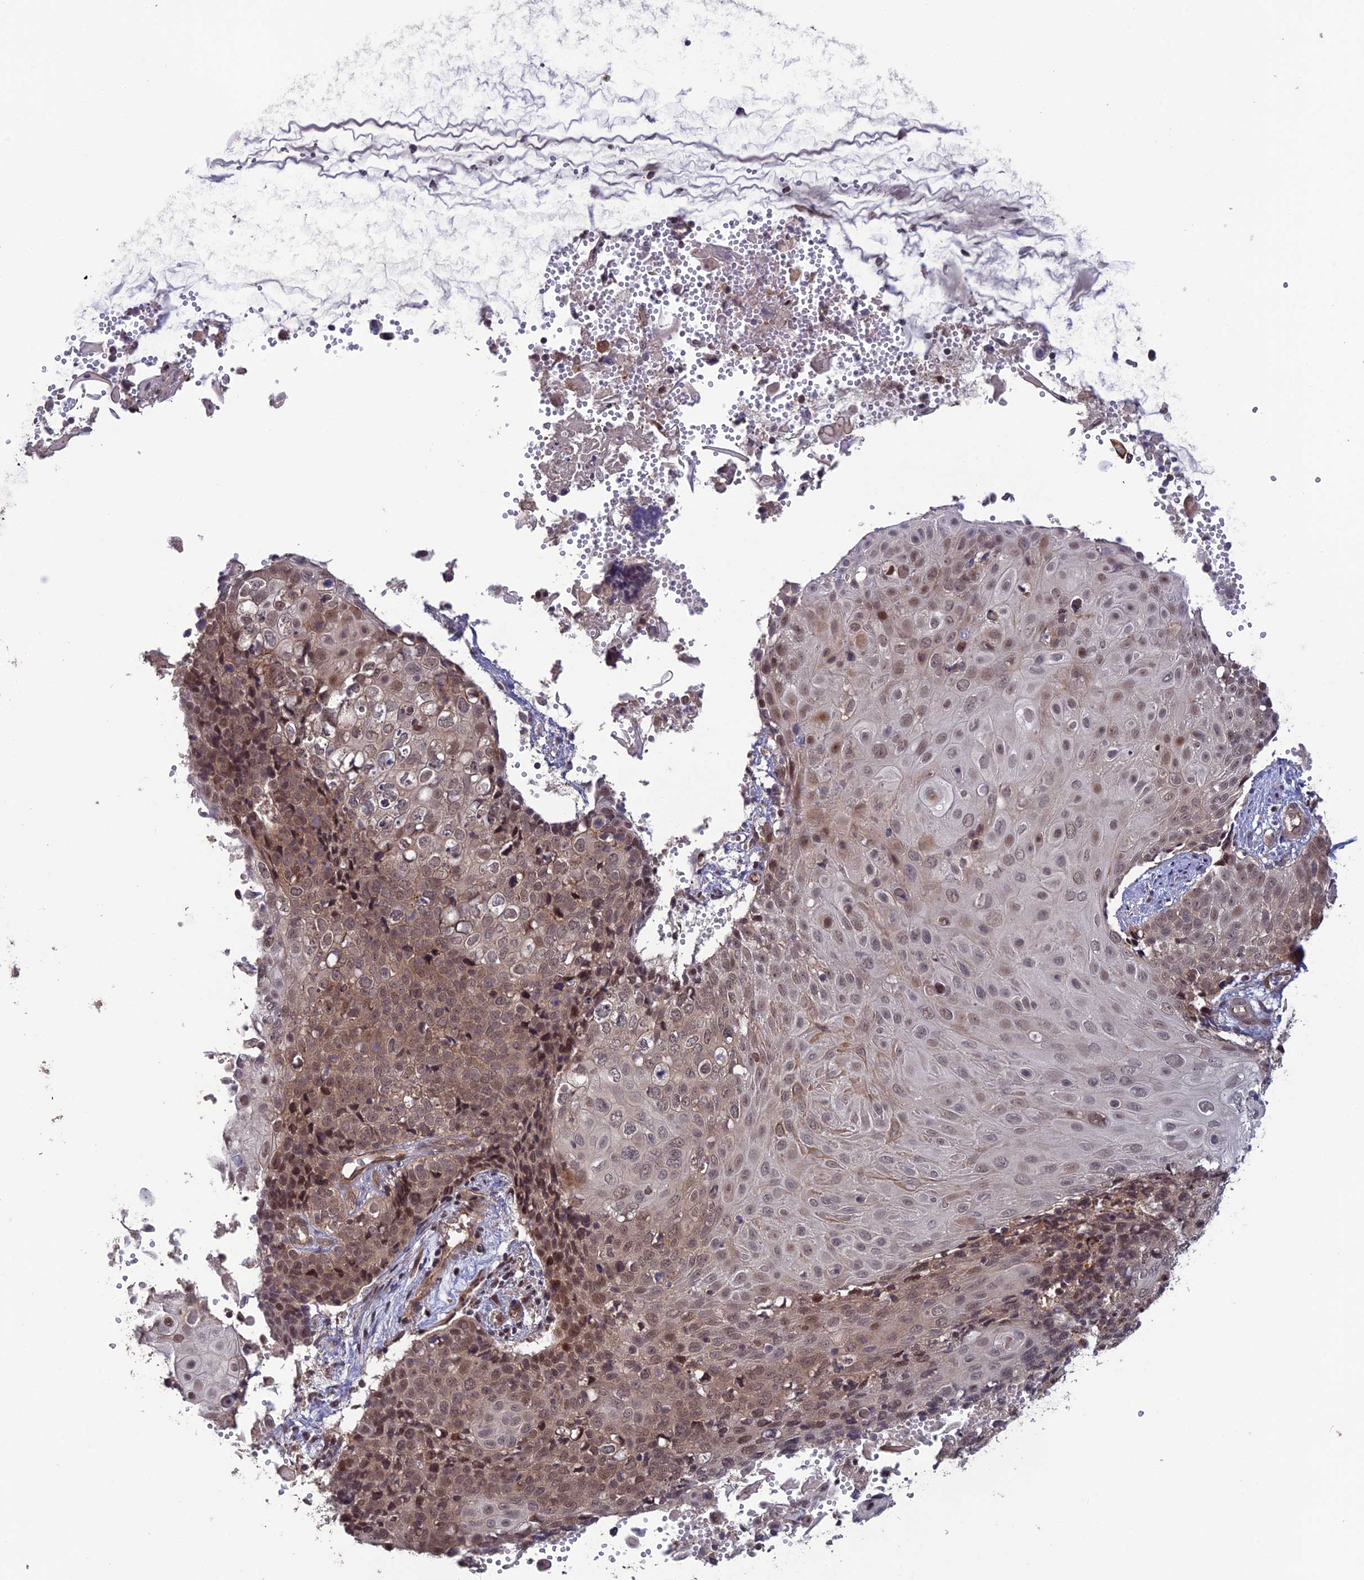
{"staining": {"intensity": "moderate", "quantity": "<25%", "location": "cytoplasmic/membranous,nuclear"}, "tissue": "cervical cancer", "cell_type": "Tumor cells", "image_type": "cancer", "snomed": [{"axis": "morphology", "description": "Squamous cell carcinoma, NOS"}, {"axis": "topography", "description": "Cervix"}], "caption": "High-power microscopy captured an IHC photomicrograph of squamous cell carcinoma (cervical), revealing moderate cytoplasmic/membranous and nuclear expression in about <25% of tumor cells. (Stains: DAB in brown, nuclei in blue, Microscopy: brightfield microscopy at high magnification).", "gene": "LIN37", "patient": {"sex": "female", "age": 39}}